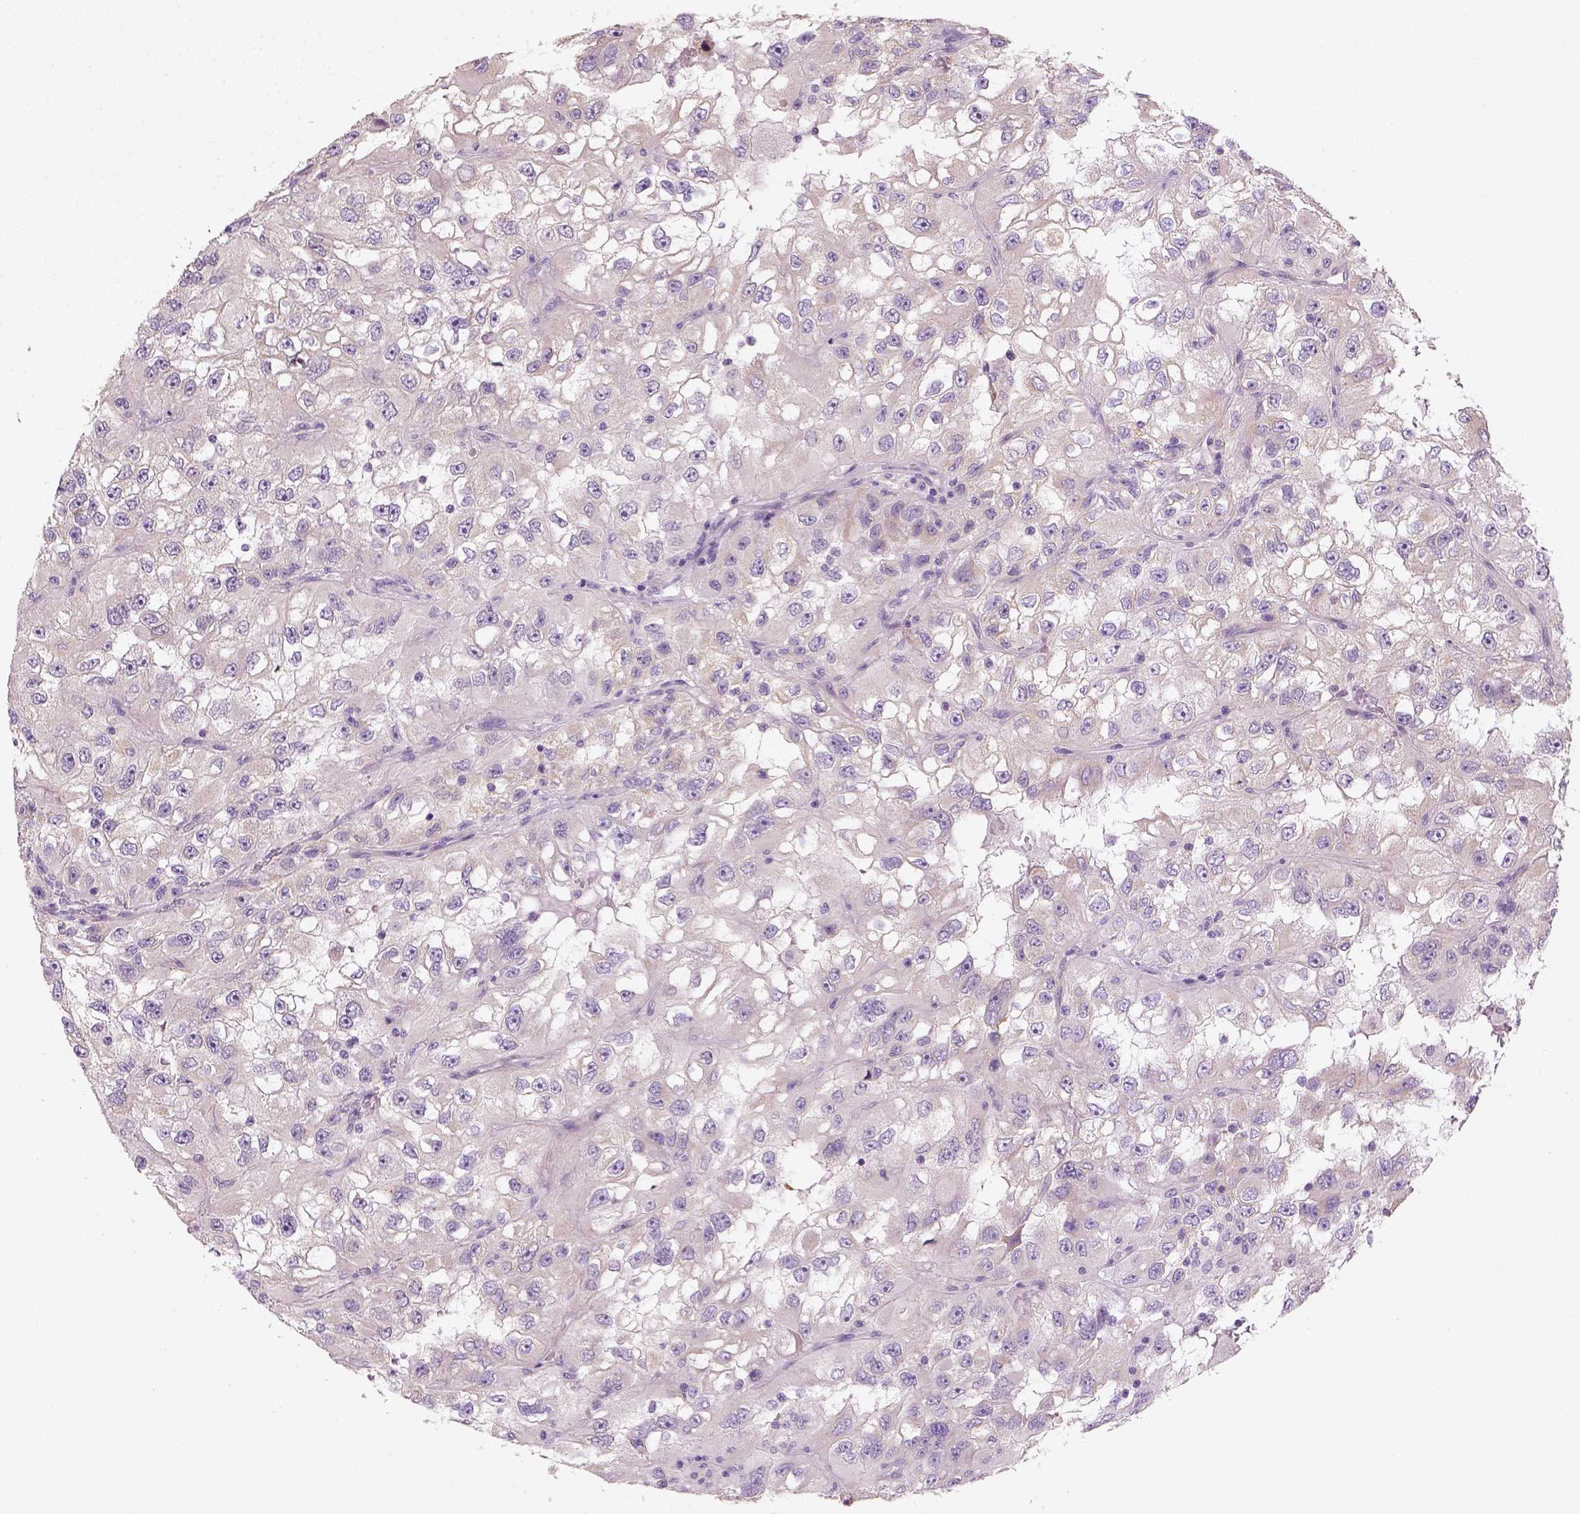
{"staining": {"intensity": "negative", "quantity": "none", "location": "none"}, "tissue": "renal cancer", "cell_type": "Tumor cells", "image_type": "cancer", "snomed": [{"axis": "morphology", "description": "Adenocarcinoma, NOS"}, {"axis": "topography", "description": "Kidney"}], "caption": "IHC histopathology image of neoplastic tissue: renal adenocarcinoma stained with DAB reveals no significant protein expression in tumor cells.", "gene": "NUDT6", "patient": {"sex": "male", "age": 64}}